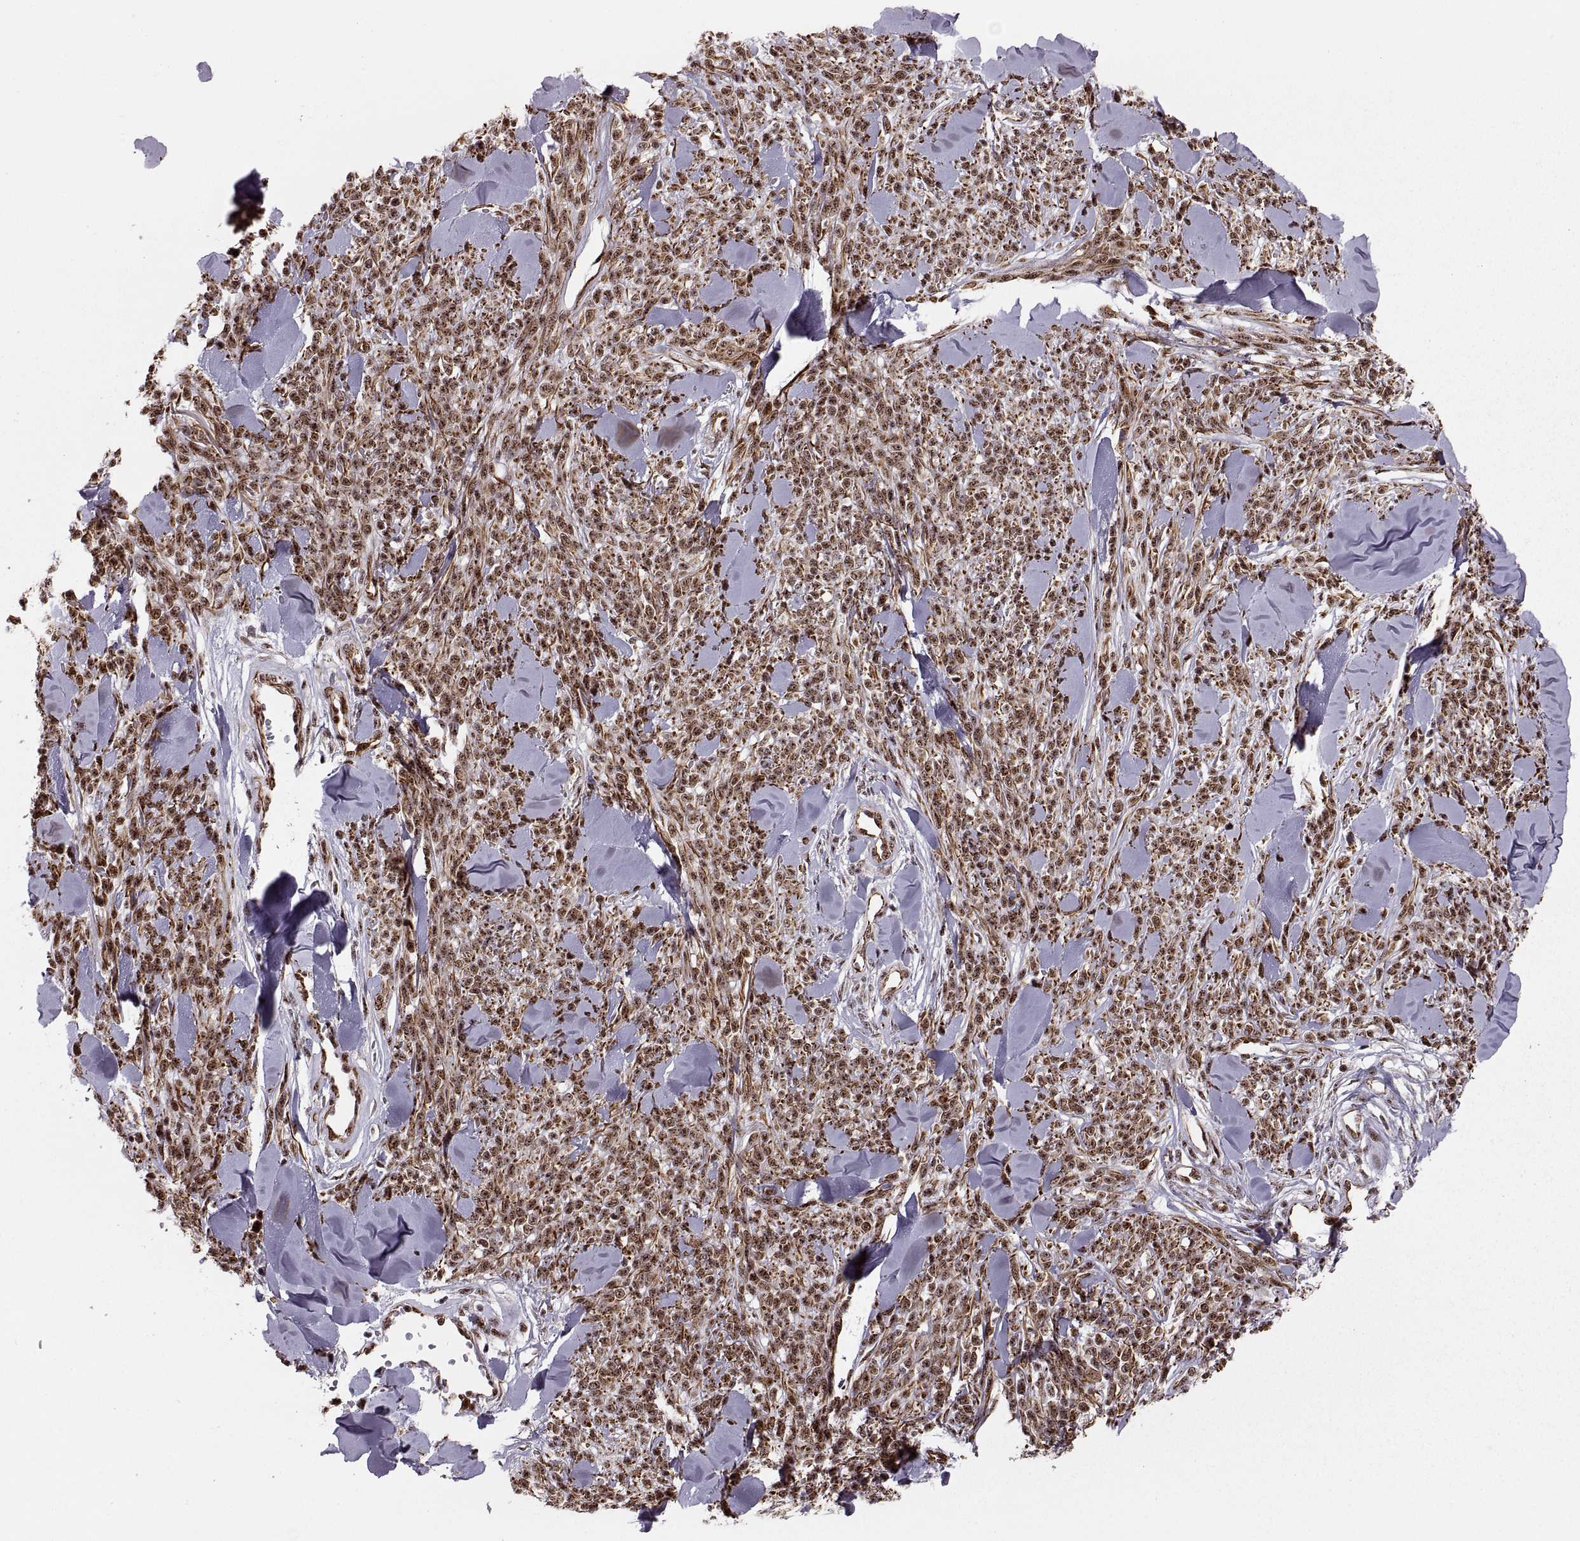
{"staining": {"intensity": "moderate", "quantity": ">75%", "location": "nuclear"}, "tissue": "melanoma", "cell_type": "Tumor cells", "image_type": "cancer", "snomed": [{"axis": "morphology", "description": "Malignant melanoma, NOS"}, {"axis": "topography", "description": "Skin"}, {"axis": "topography", "description": "Skin of trunk"}], "caption": "Immunohistochemical staining of melanoma reveals medium levels of moderate nuclear protein expression in about >75% of tumor cells.", "gene": "ZCCHC17", "patient": {"sex": "male", "age": 74}}